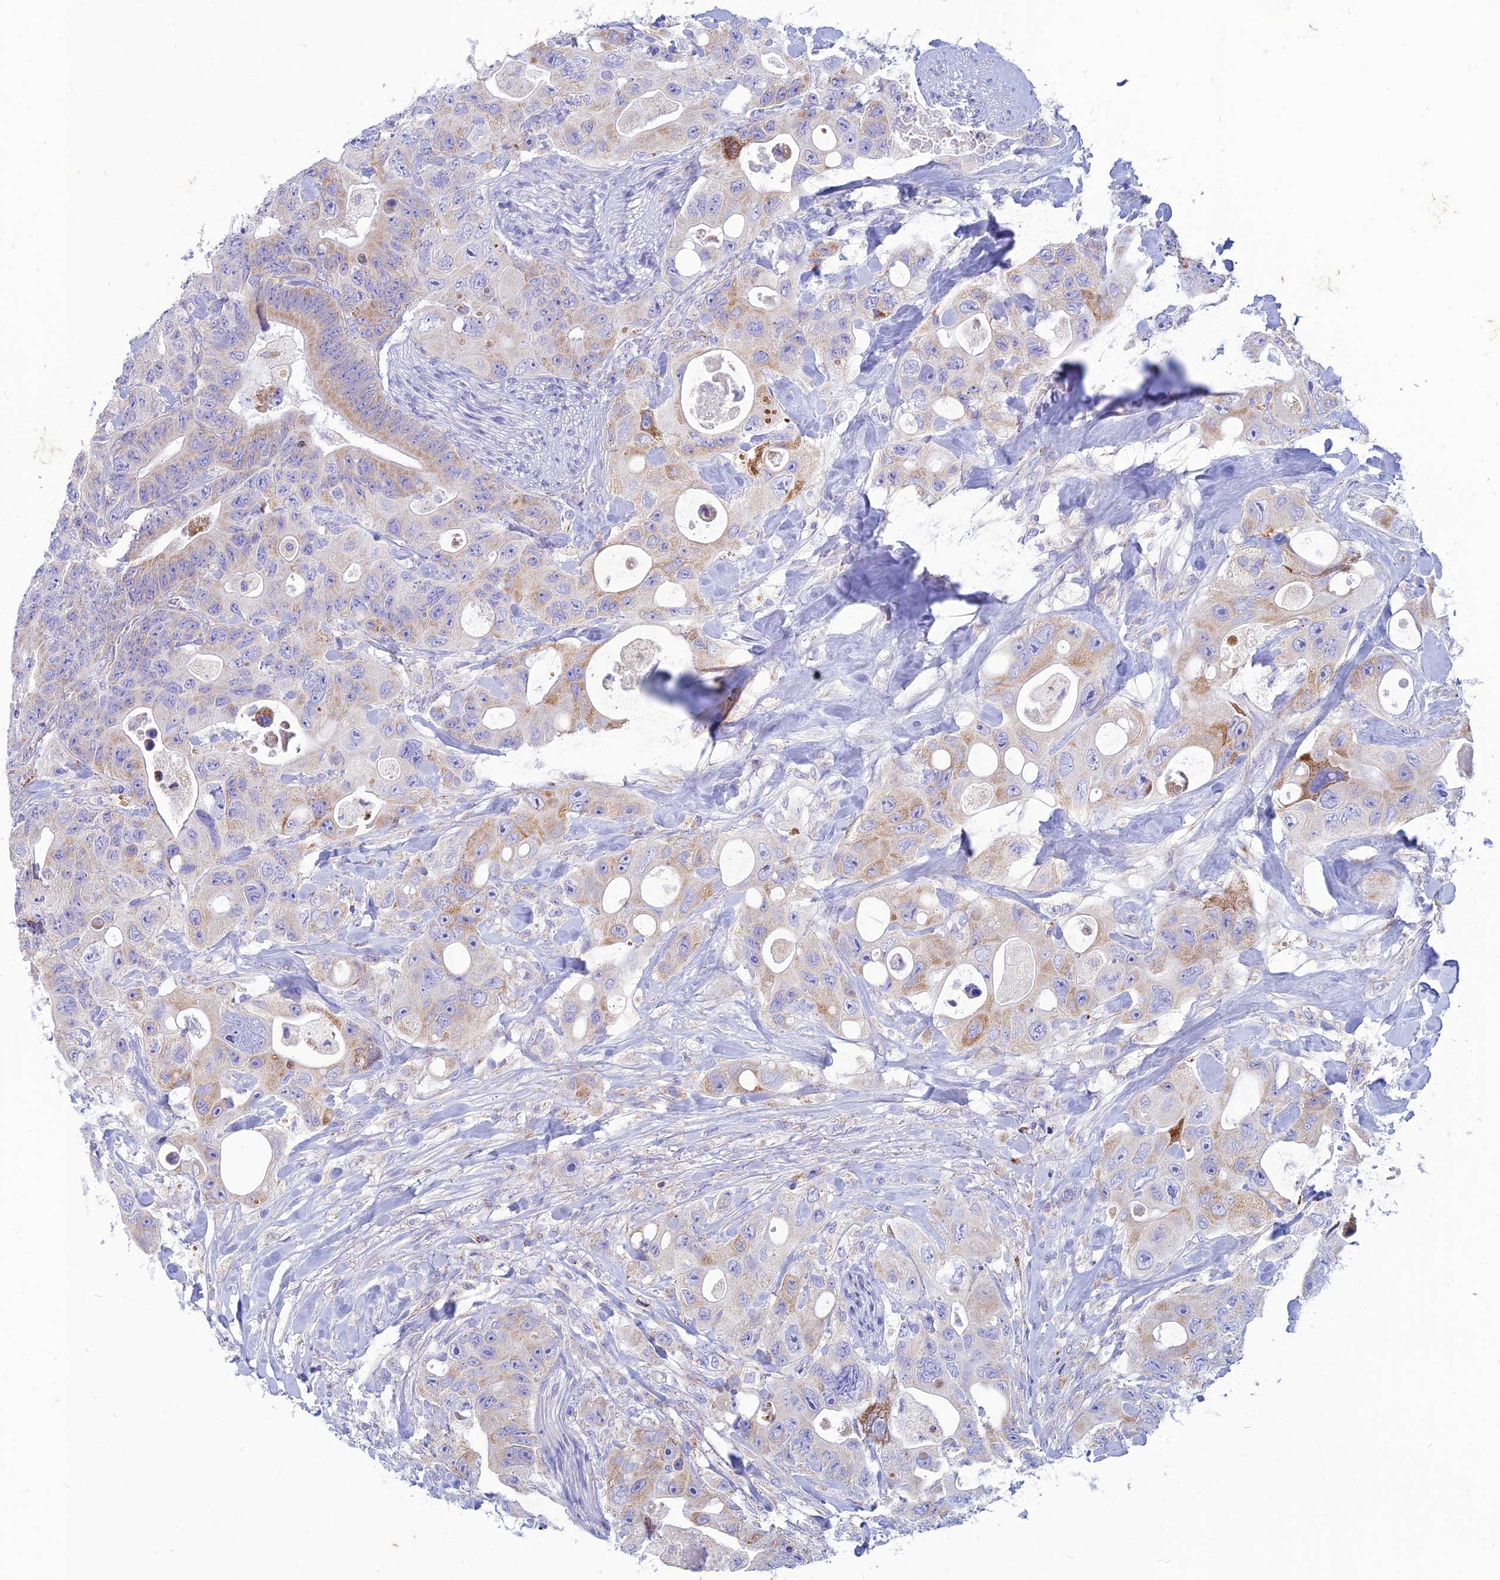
{"staining": {"intensity": "moderate", "quantity": "<25%", "location": "cytoplasmic/membranous"}, "tissue": "colorectal cancer", "cell_type": "Tumor cells", "image_type": "cancer", "snomed": [{"axis": "morphology", "description": "Adenocarcinoma, NOS"}, {"axis": "topography", "description": "Colon"}], "caption": "Adenocarcinoma (colorectal) stained with IHC displays moderate cytoplasmic/membranous expression in about <25% of tumor cells. (Brightfield microscopy of DAB IHC at high magnification).", "gene": "PACC1", "patient": {"sex": "female", "age": 46}}